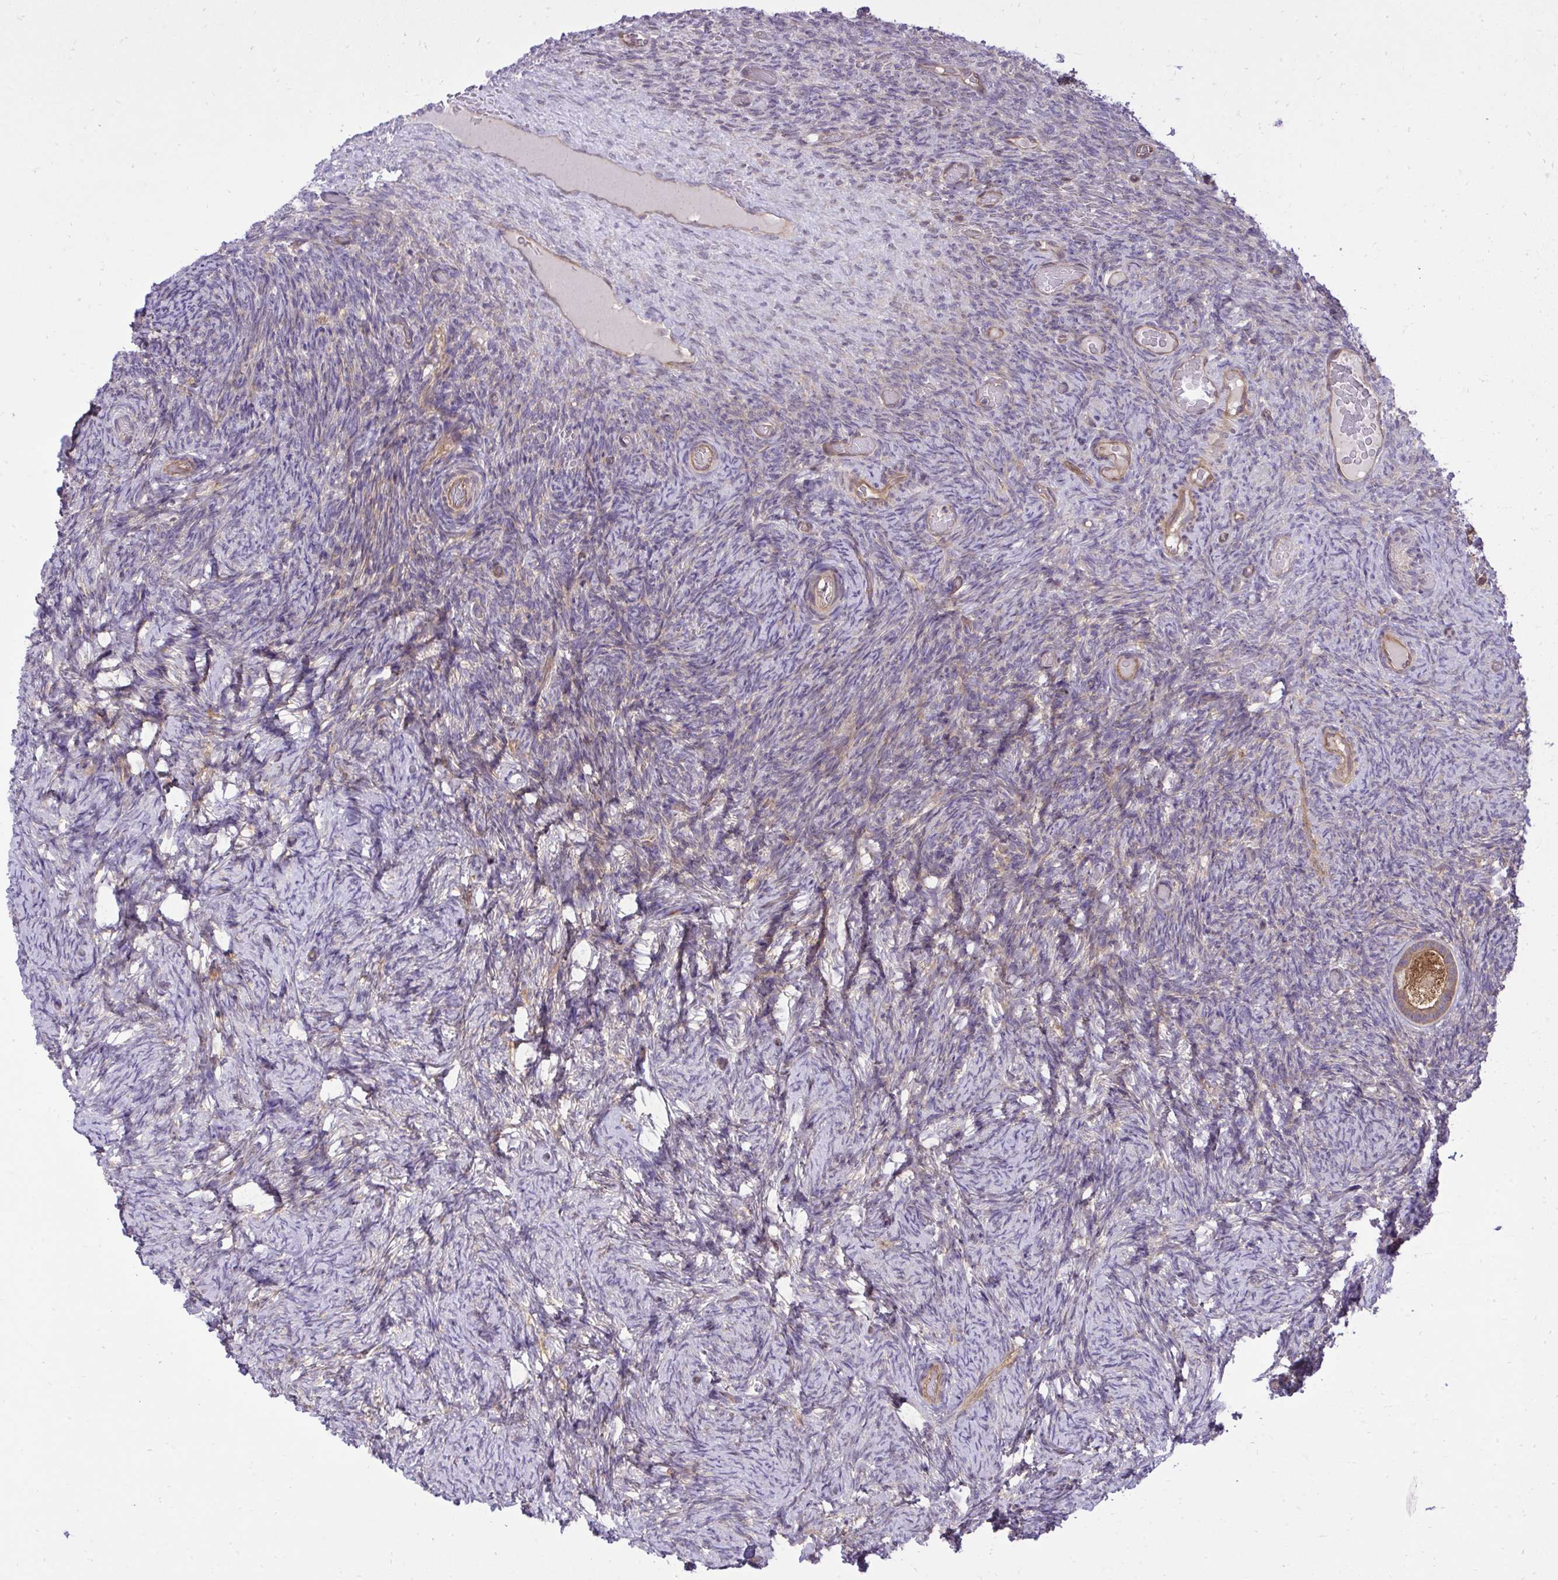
{"staining": {"intensity": "moderate", "quantity": ">75%", "location": "cytoplasmic/membranous"}, "tissue": "ovary", "cell_type": "Follicle cells", "image_type": "normal", "snomed": [{"axis": "morphology", "description": "Normal tissue, NOS"}, {"axis": "topography", "description": "Ovary"}], "caption": "There is medium levels of moderate cytoplasmic/membranous expression in follicle cells of unremarkable ovary, as demonstrated by immunohistochemical staining (brown color).", "gene": "PPP5C", "patient": {"sex": "female", "age": 34}}